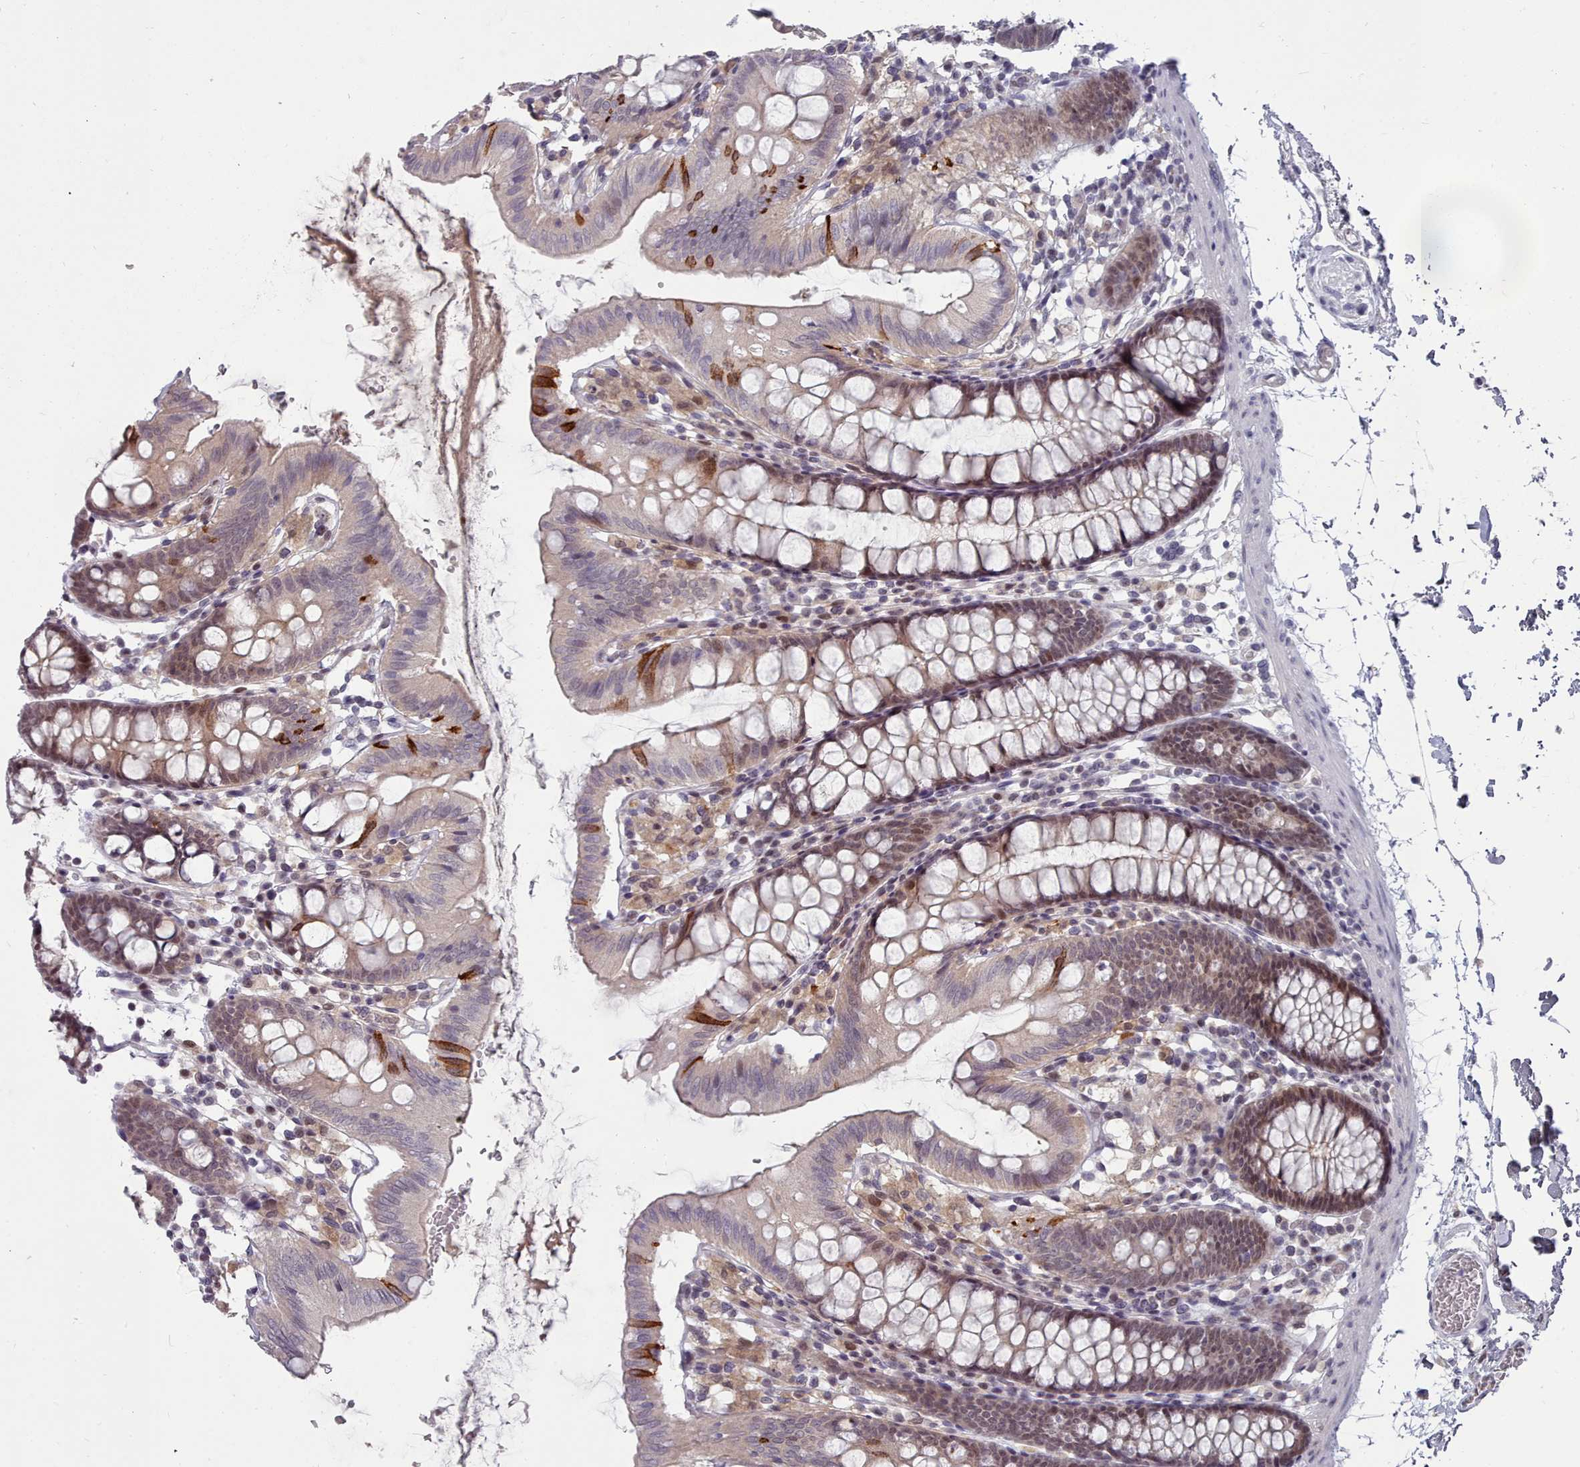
{"staining": {"intensity": "negative", "quantity": "none", "location": "none"}, "tissue": "colon", "cell_type": "Endothelial cells", "image_type": "normal", "snomed": [{"axis": "morphology", "description": "Normal tissue, NOS"}, {"axis": "topography", "description": "Colon"}], "caption": "Colon stained for a protein using immunohistochemistry demonstrates no staining endothelial cells.", "gene": "GINS1", "patient": {"sex": "male", "age": 75}}